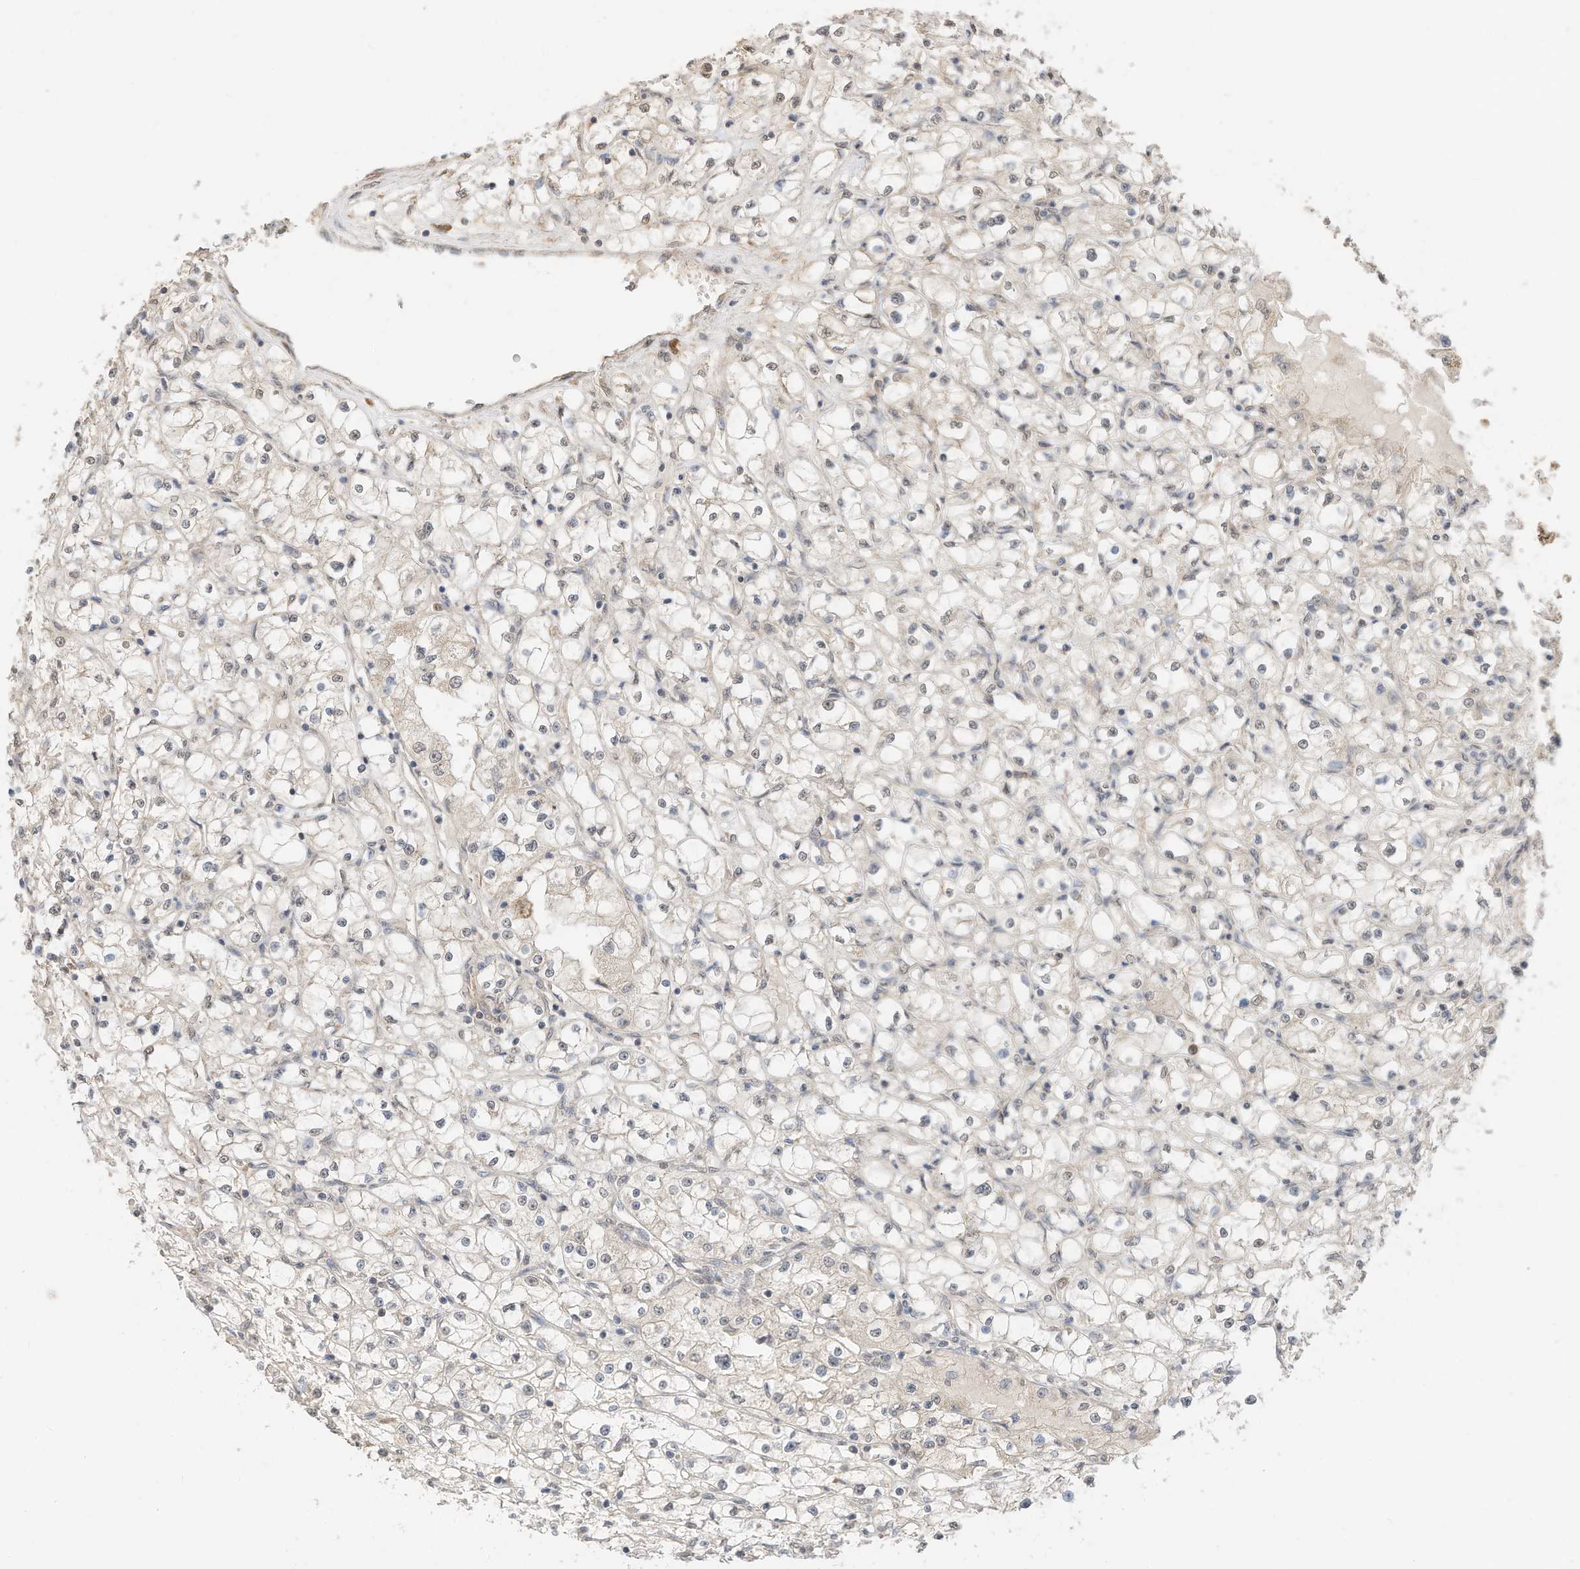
{"staining": {"intensity": "negative", "quantity": "none", "location": "none"}, "tissue": "renal cancer", "cell_type": "Tumor cells", "image_type": "cancer", "snomed": [{"axis": "morphology", "description": "Adenocarcinoma, NOS"}, {"axis": "topography", "description": "Kidney"}], "caption": "DAB (3,3'-diaminobenzidine) immunohistochemical staining of human adenocarcinoma (renal) demonstrates no significant expression in tumor cells.", "gene": "CAGE1", "patient": {"sex": "male", "age": 56}}